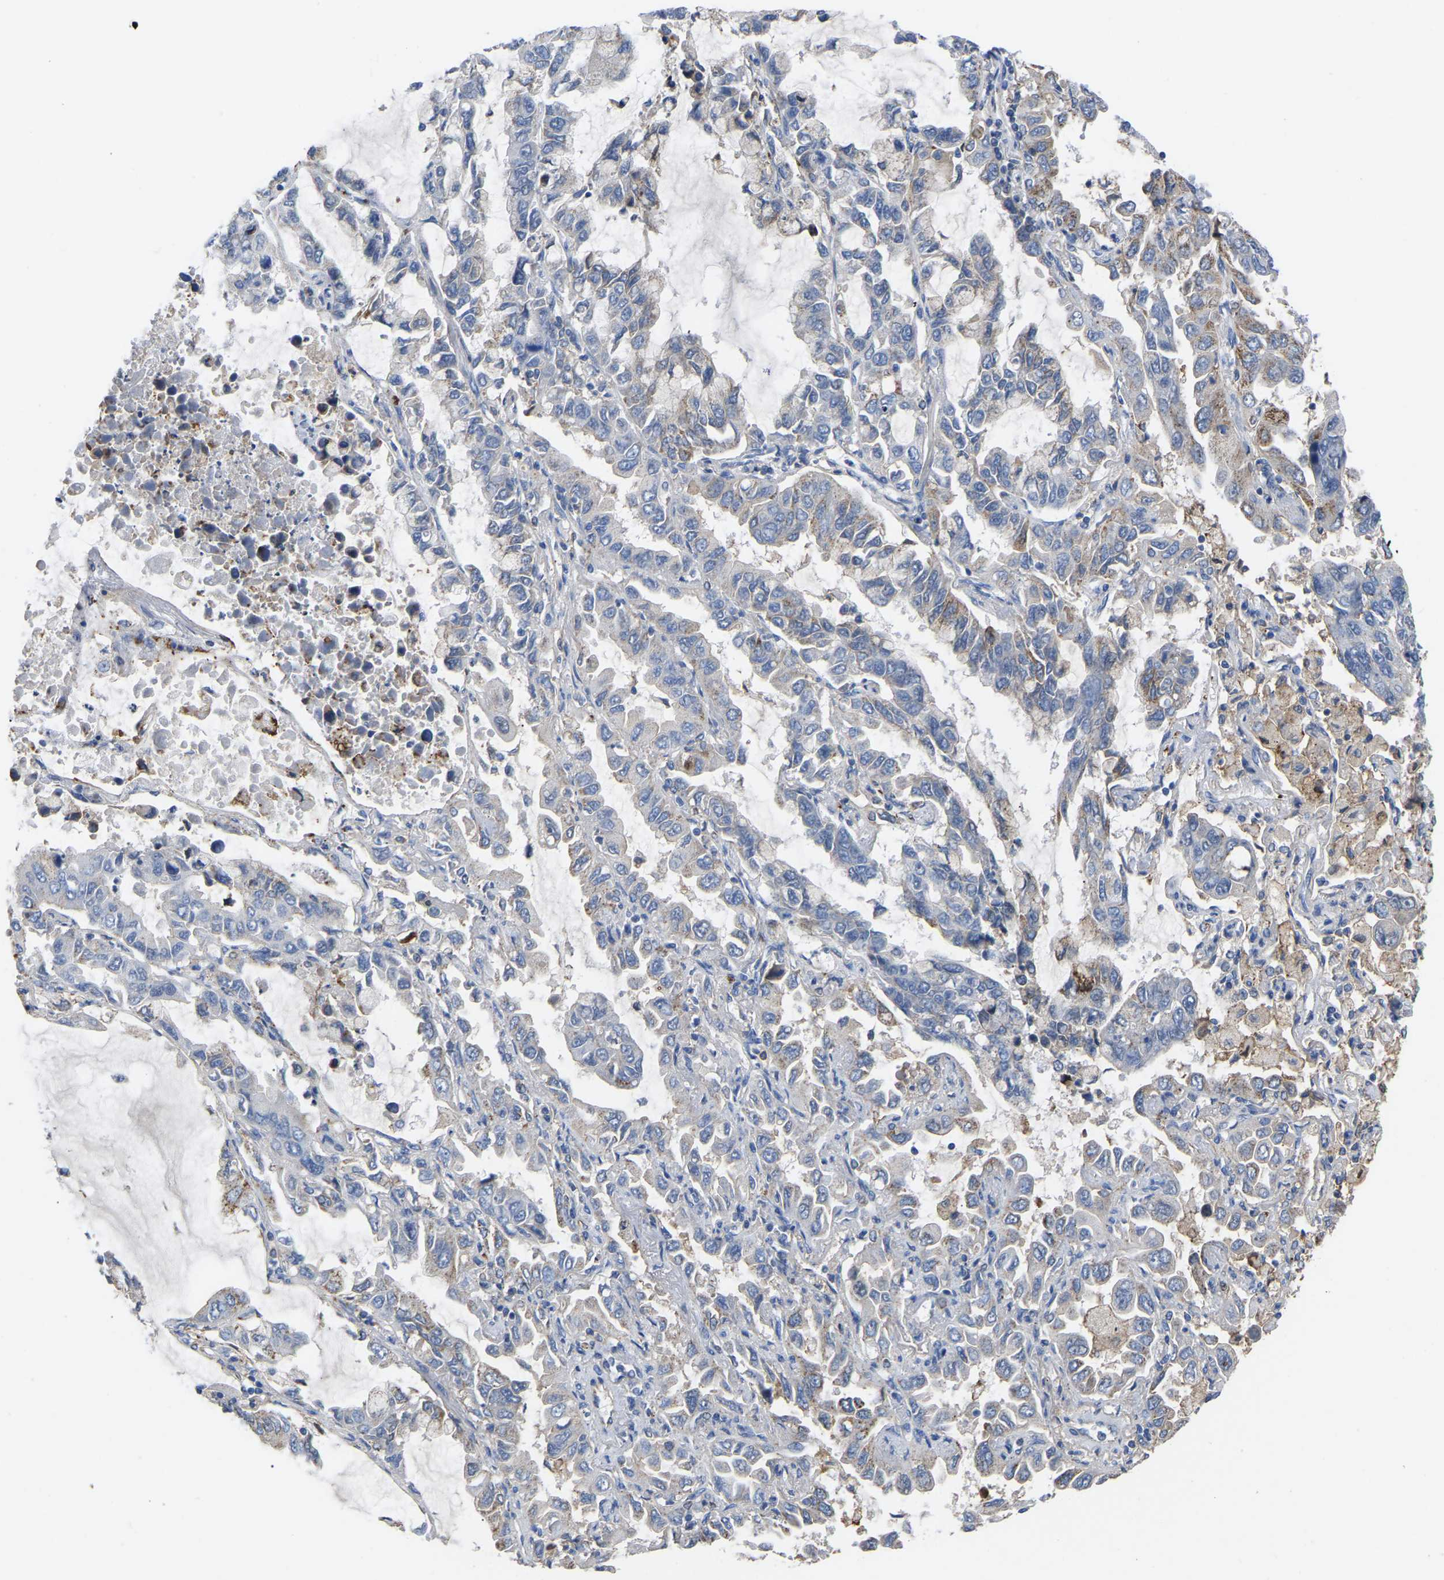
{"staining": {"intensity": "moderate", "quantity": "<25%", "location": "cytoplasmic/membranous"}, "tissue": "lung cancer", "cell_type": "Tumor cells", "image_type": "cancer", "snomed": [{"axis": "morphology", "description": "Adenocarcinoma, NOS"}, {"axis": "topography", "description": "Lung"}], "caption": "Lung cancer (adenocarcinoma) was stained to show a protein in brown. There is low levels of moderate cytoplasmic/membranous staining in approximately <25% of tumor cells.", "gene": "ZNF449", "patient": {"sex": "male", "age": 64}}